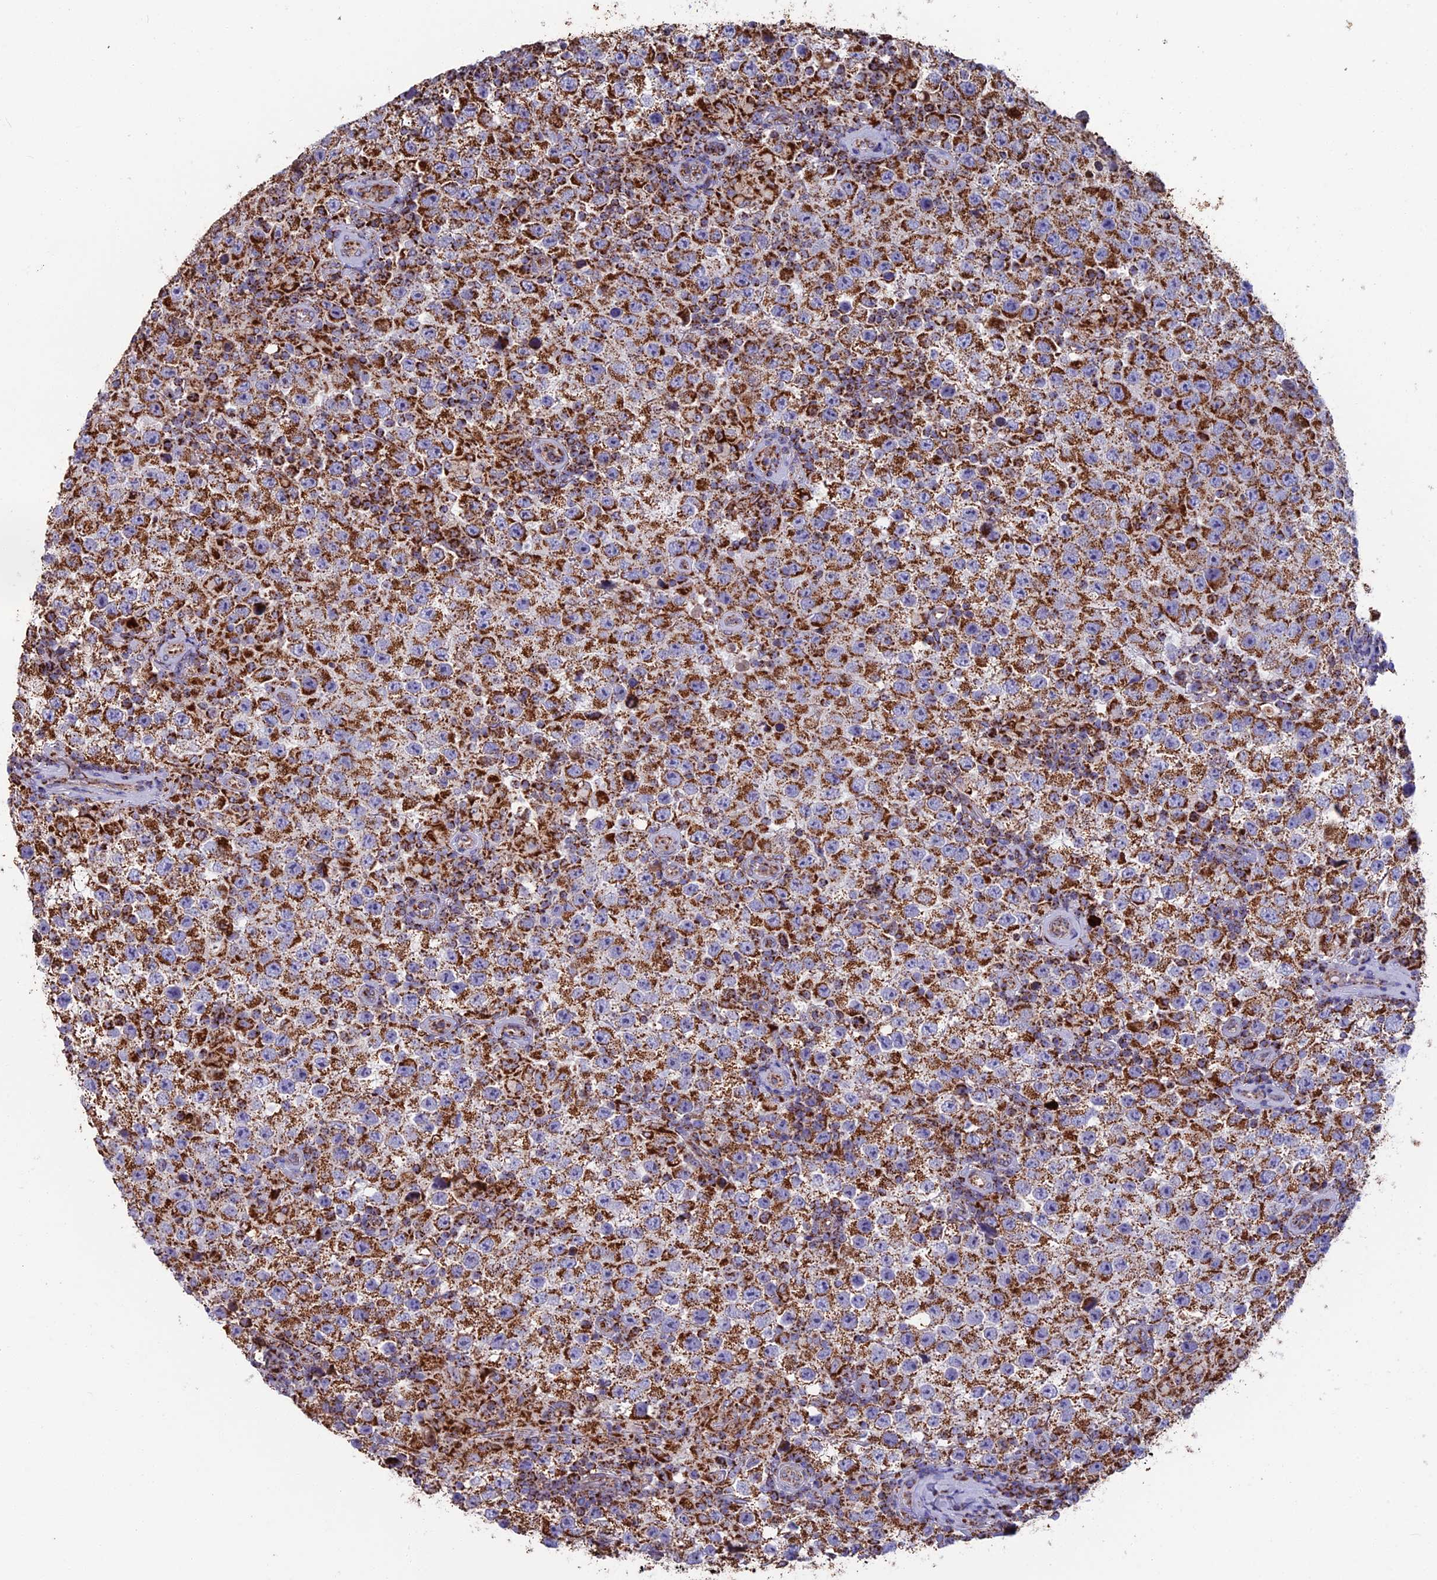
{"staining": {"intensity": "strong", "quantity": ">75%", "location": "cytoplasmic/membranous"}, "tissue": "testis cancer", "cell_type": "Tumor cells", "image_type": "cancer", "snomed": [{"axis": "morphology", "description": "Normal tissue, NOS"}, {"axis": "morphology", "description": "Urothelial carcinoma, High grade"}, {"axis": "morphology", "description": "Seminoma, NOS"}, {"axis": "morphology", "description": "Carcinoma, Embryonal, NOS"}, {"axis": "topography", "description": "Urinary bladder"}, {"axis": "topography", "description": "Testis"}], "caption": "Testis seminoma stained with a protein marker reveals strong staining in tumor cells.", "gene": "CS", "patient": {"sex": "male", "age": 41}}